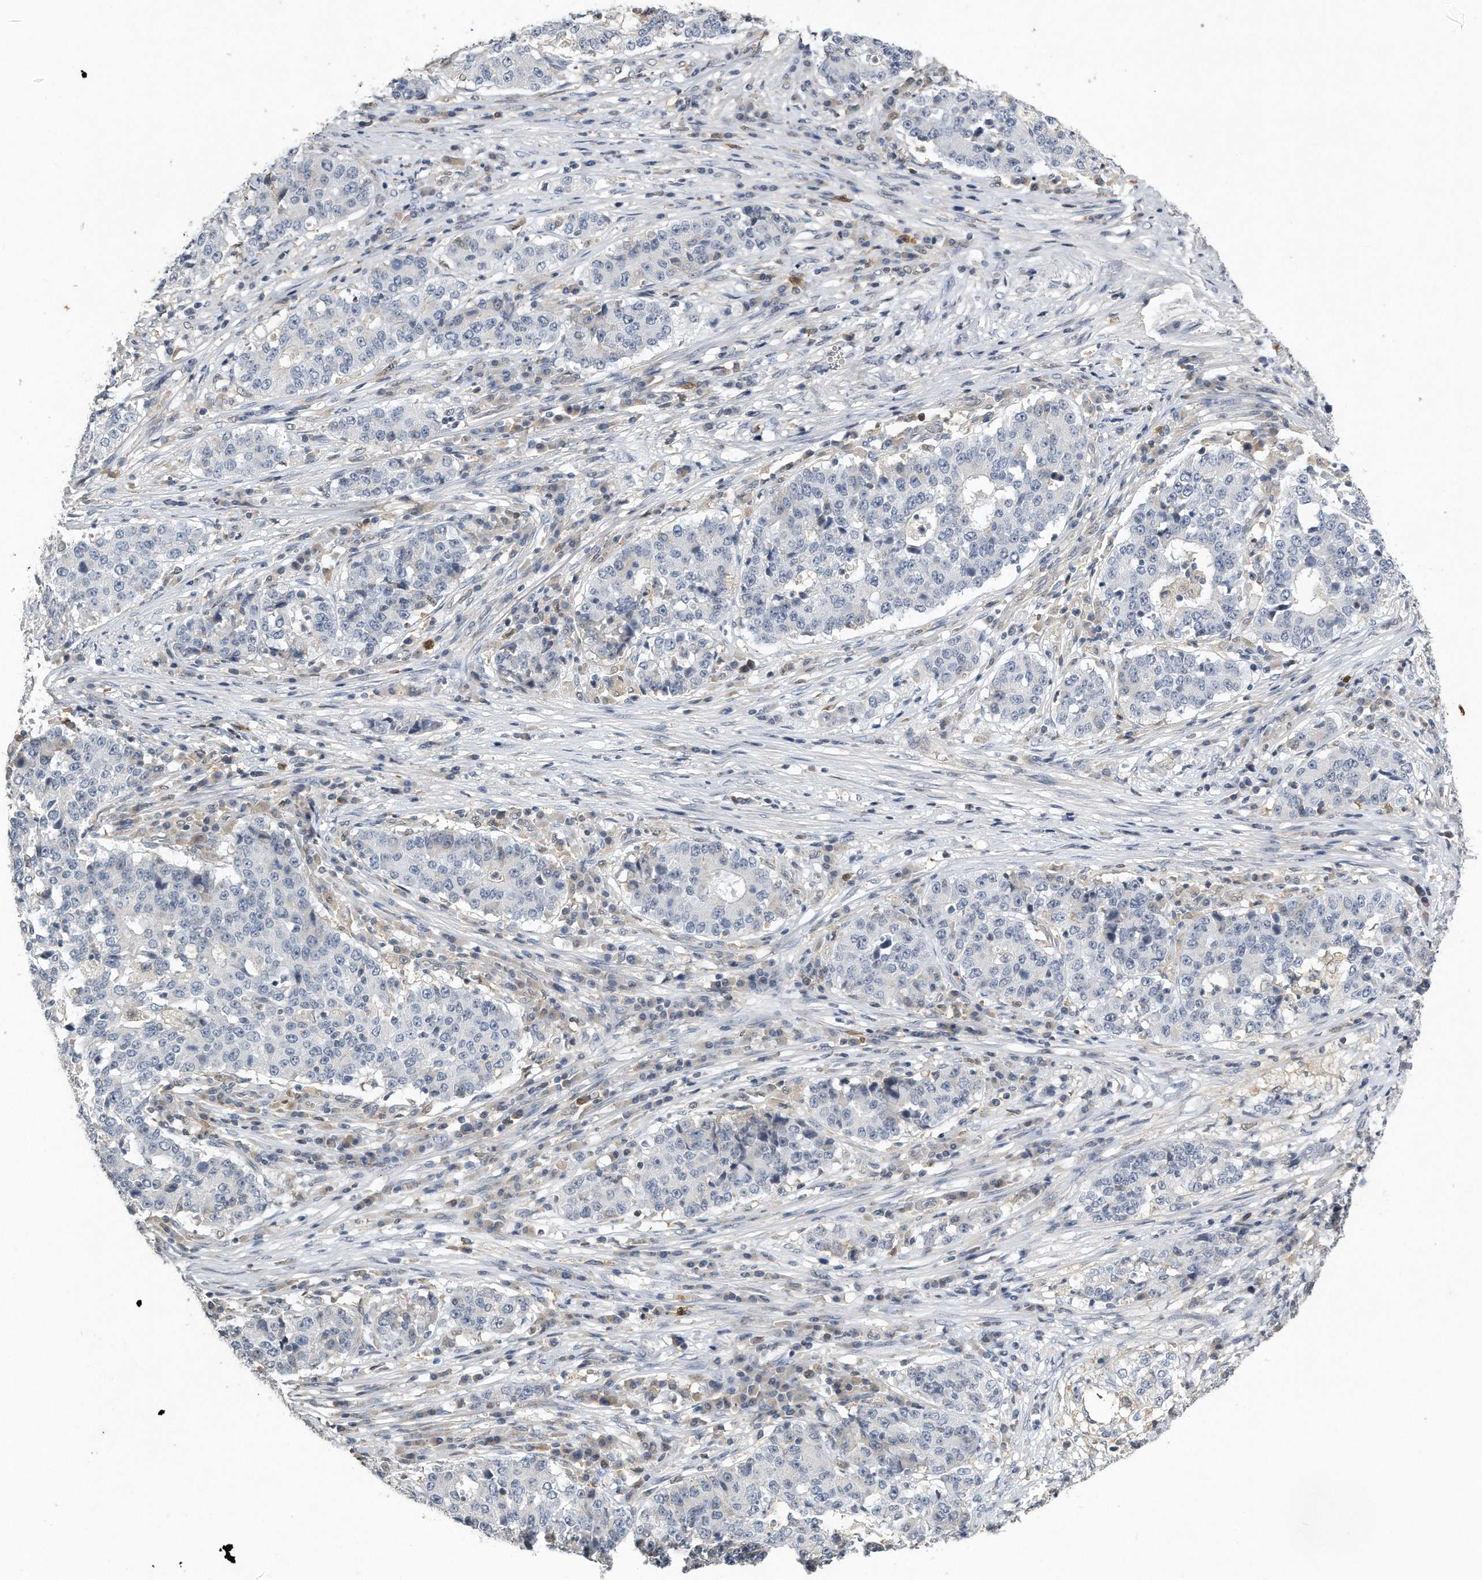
{"staining": {"intensity": "negative", "quantity": "none", "location": "none"}, "tissue": "stomach cancer", "cell_type": "Tumor cells", "image_type": "cancer", "snomed": [{"axis": "morphology", "description": "Adenocarcinoma, NOS"}, {"axis": "topography", "description": "Stomach"}], "caption": "Protein analysis of adenocarcinoma (stomach) shows no significant staining in tumor cells. The staining is performed using DAB (3,3'-diaminobenzidine) brown chromogen with nuclei counter-stained in using hematoxylin.", "gene": "CAMK1", "patient": {"sex": "male", "age": 59}}